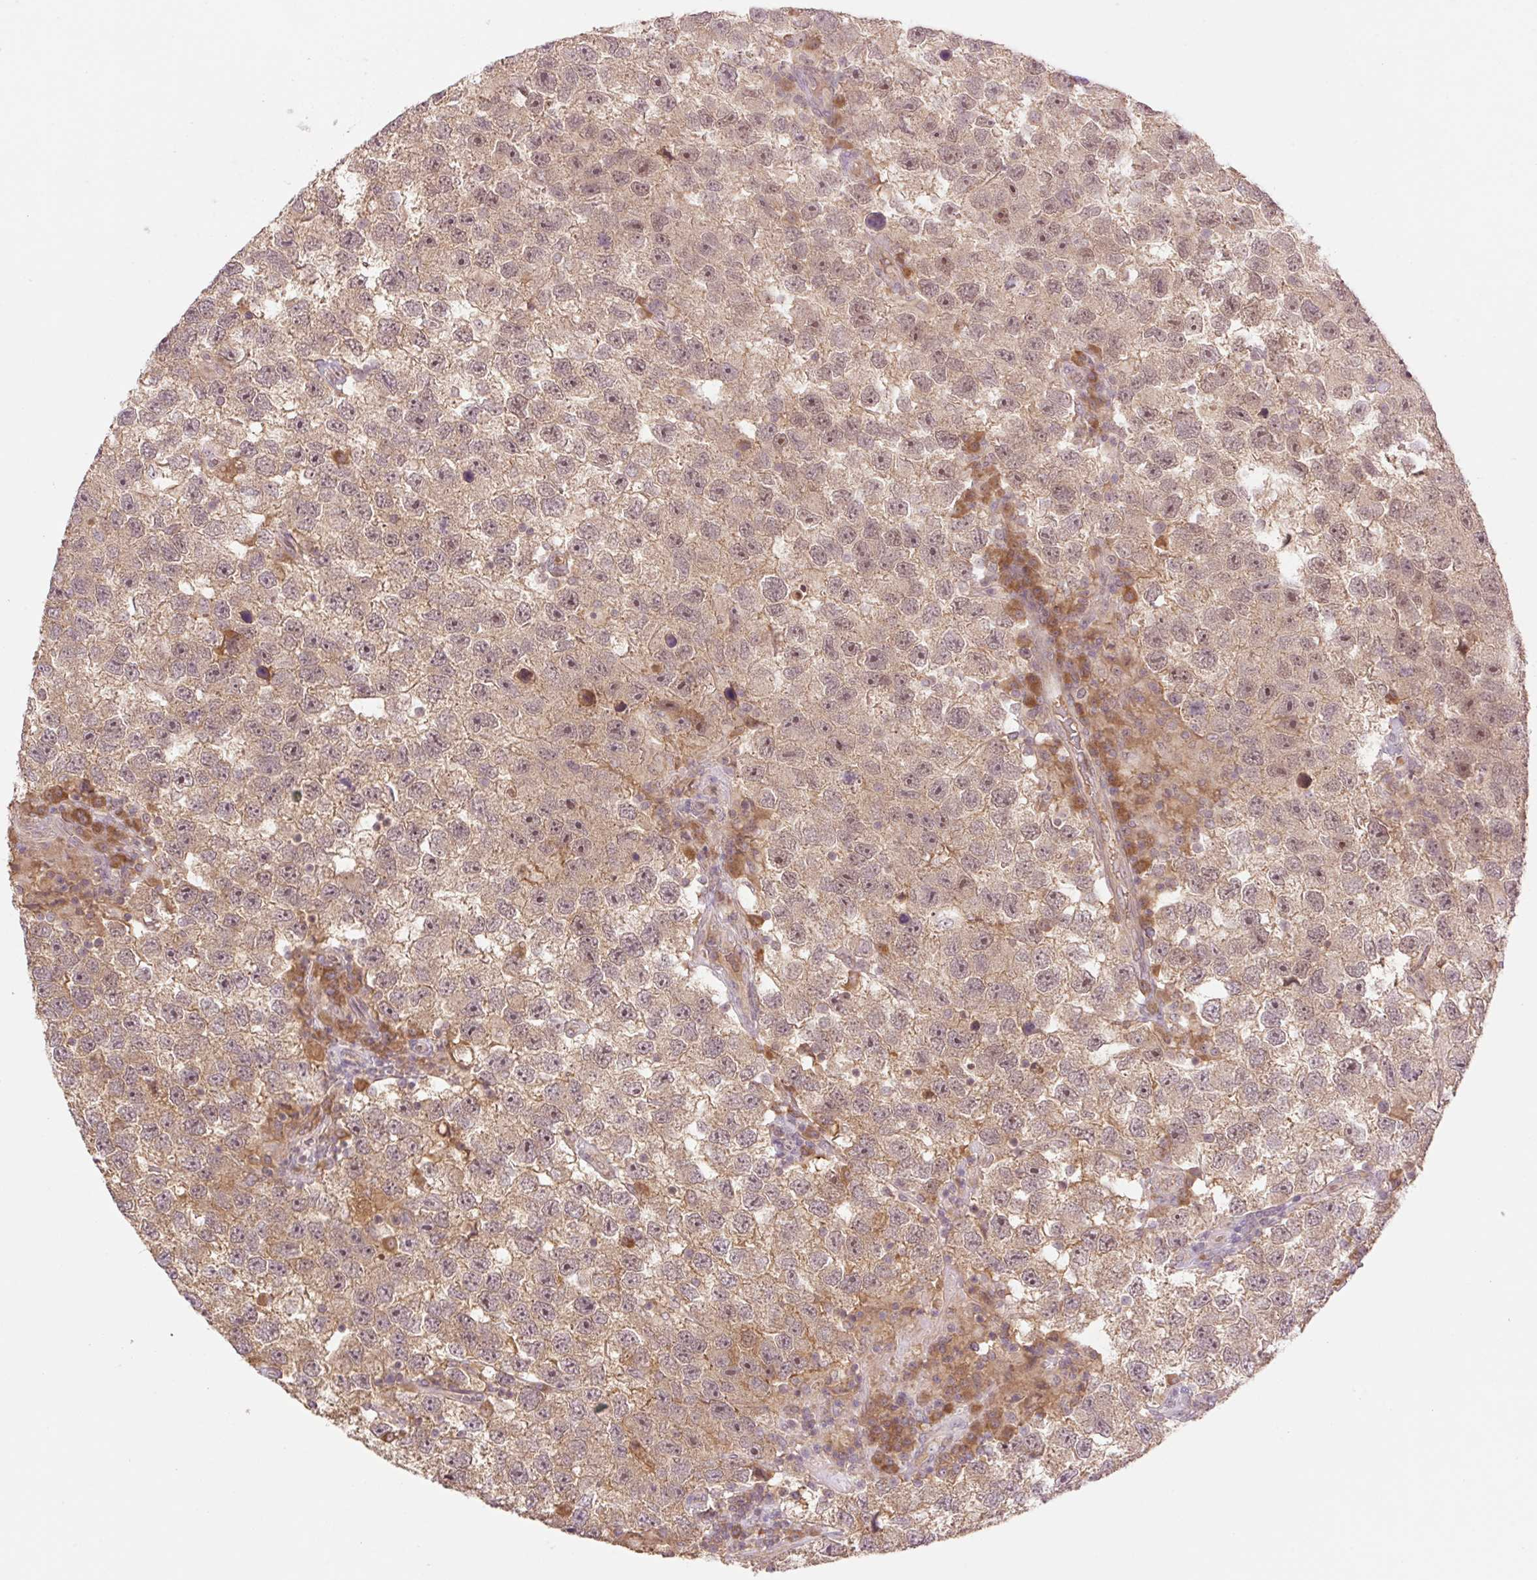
{"staining": {"intensity": "weak", "quantity": ">75%", "location": "cytoplasmic/membranous"}, "tissue": "testis cancer", "cell_type": "Tumor cells", "image_type": "cancer", "snomed": [{"axis": "morphology", "description": "Seminoma, NOS"}, {"axis": "topography", "description": "Testis"}], "caption": "A brown stain shows weak cytoplasmic/membranous positivity of a protein in human testis cancer tumor cells.", "gene": "YJU2B", "patient": {"sex": "male", "age": 26}}